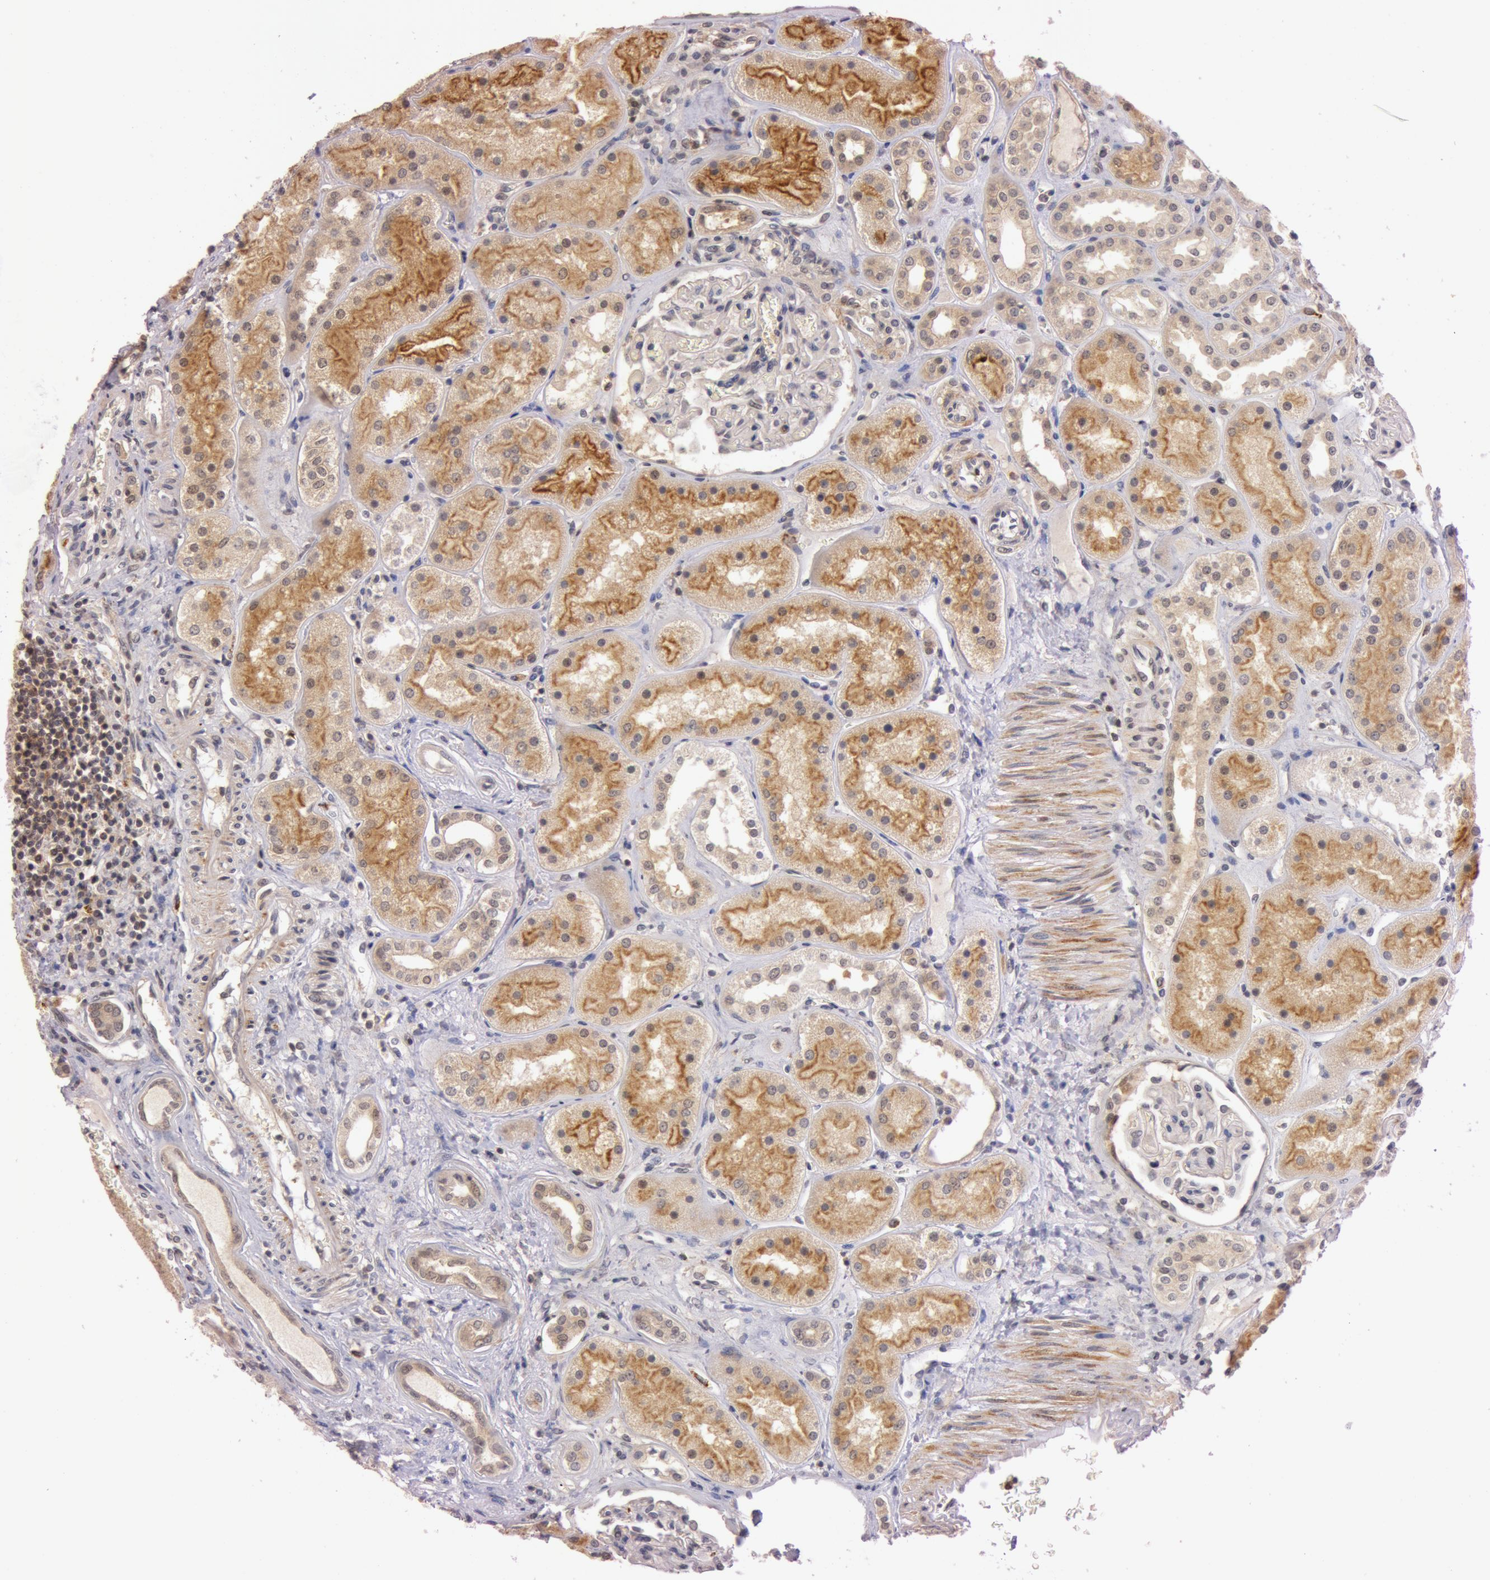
{"staining": {"intensity": "negative", "quantity": "none", "location": "none"}, "tissue": "kidney", "cell_type": "Cells in glomeruli", "image_type": "normal", "snomed": [{"axis": "morphology", "description": "Normal tissue, NOS"}, {"axis": "topography", "description": "Kidney"}], "caption": "A histopathology image of kidney stained for a protein reveals no brown staining in cells in glomeruli.", "gene": "ATG2B", "patient": {"sex": "male", "age": 28}}